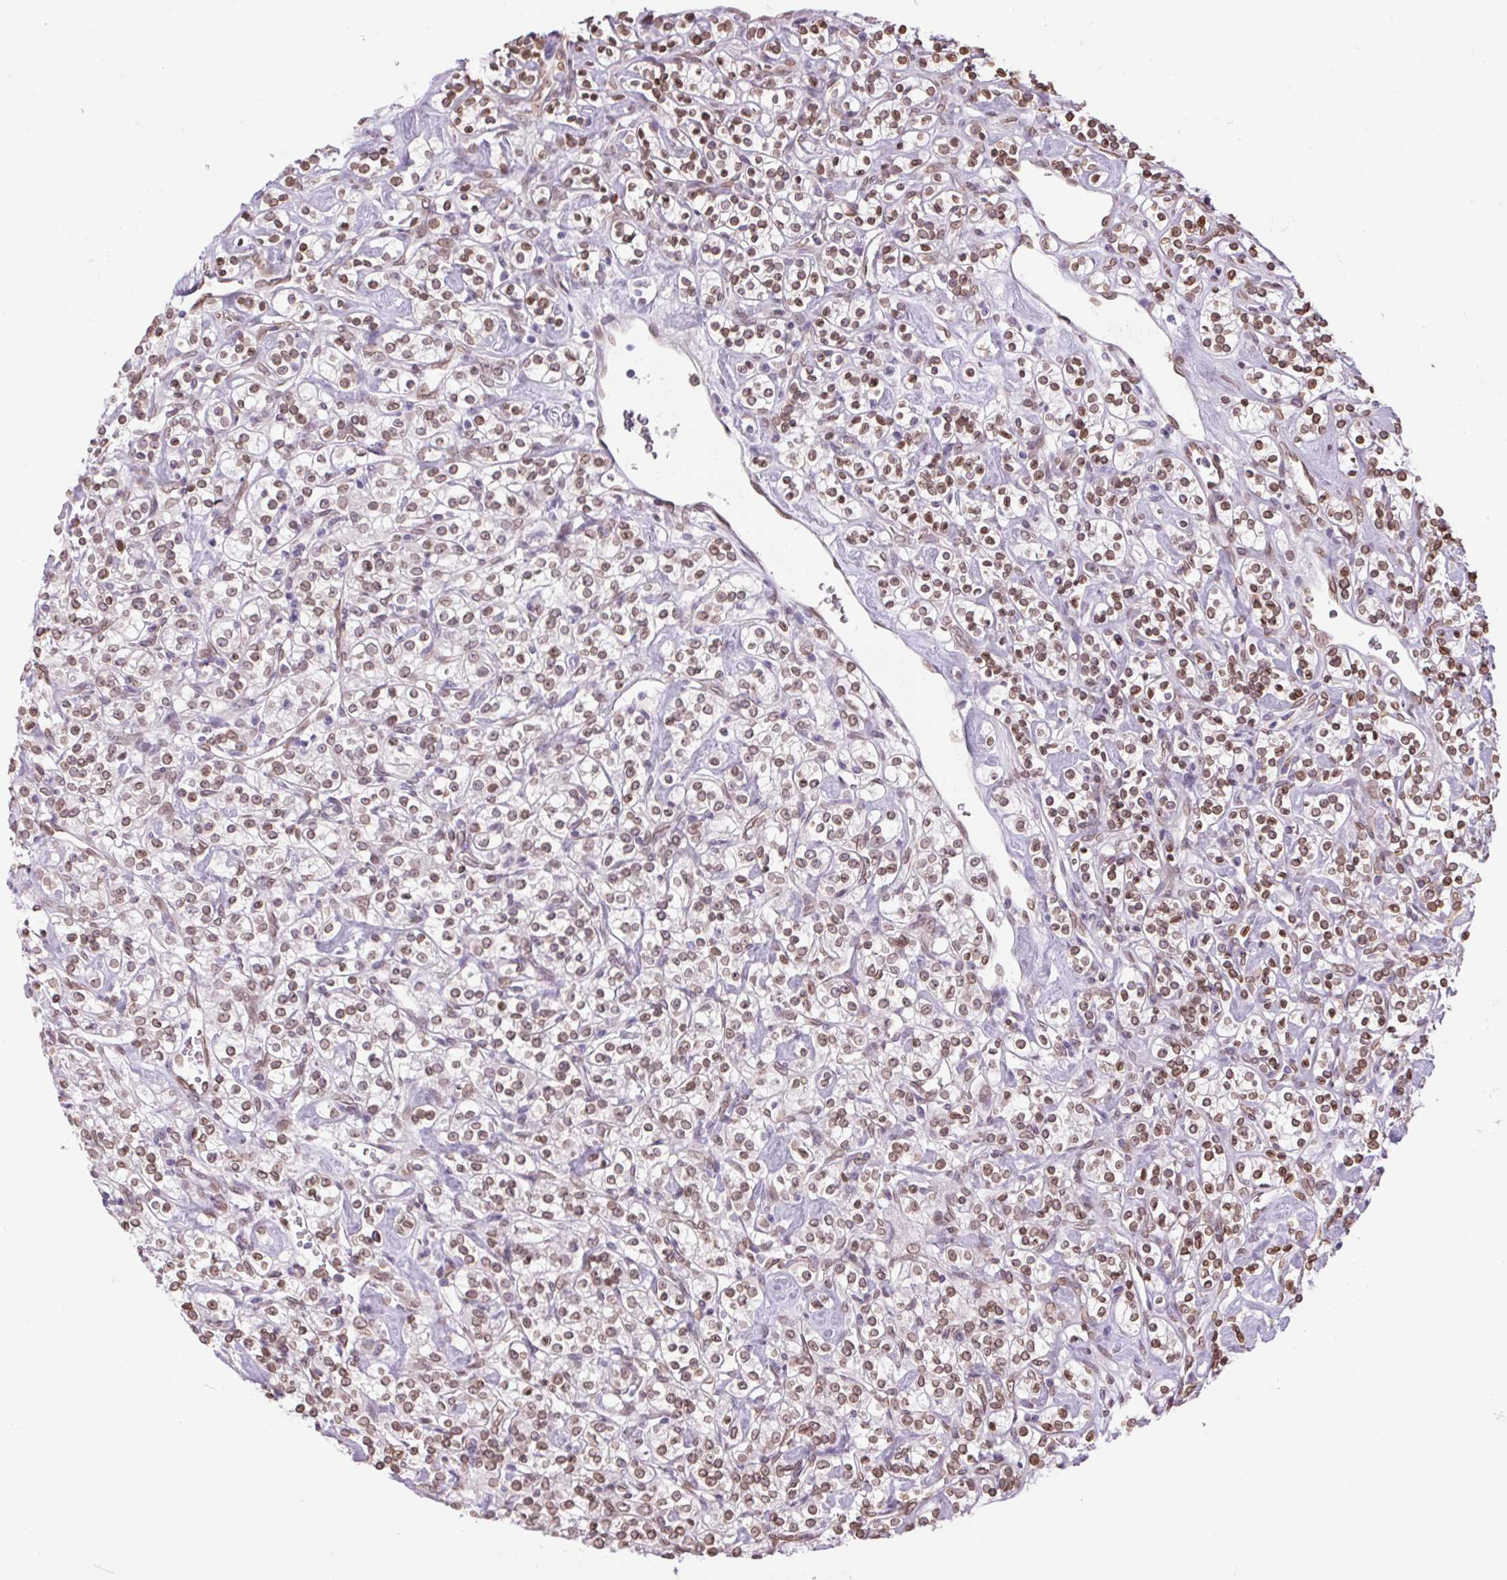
{"staining": {"intensity": "moderate", "quantity": ">75%", "location": "cytoplasmic/membranous,nuclear"}, "tissue": "renal cancer", "cell_type": "Tumor cells", "image_type": "cancer", "snomed": [{"axis": "morphology", "description": "Adenocarcinoma, NOS"}, {"axis": "topography", "description": "Kidney"}], "caption": "A brown stain highlights moderate cytoplasmic/membranous and nuclear positivity of a protein in adenocarcinoma (renal) tumor cells. (Brightfield microscopy of DAB IHC at high magnification).", "gene": "TMEM175", "patient": {"sex": "male", "age": 77}}